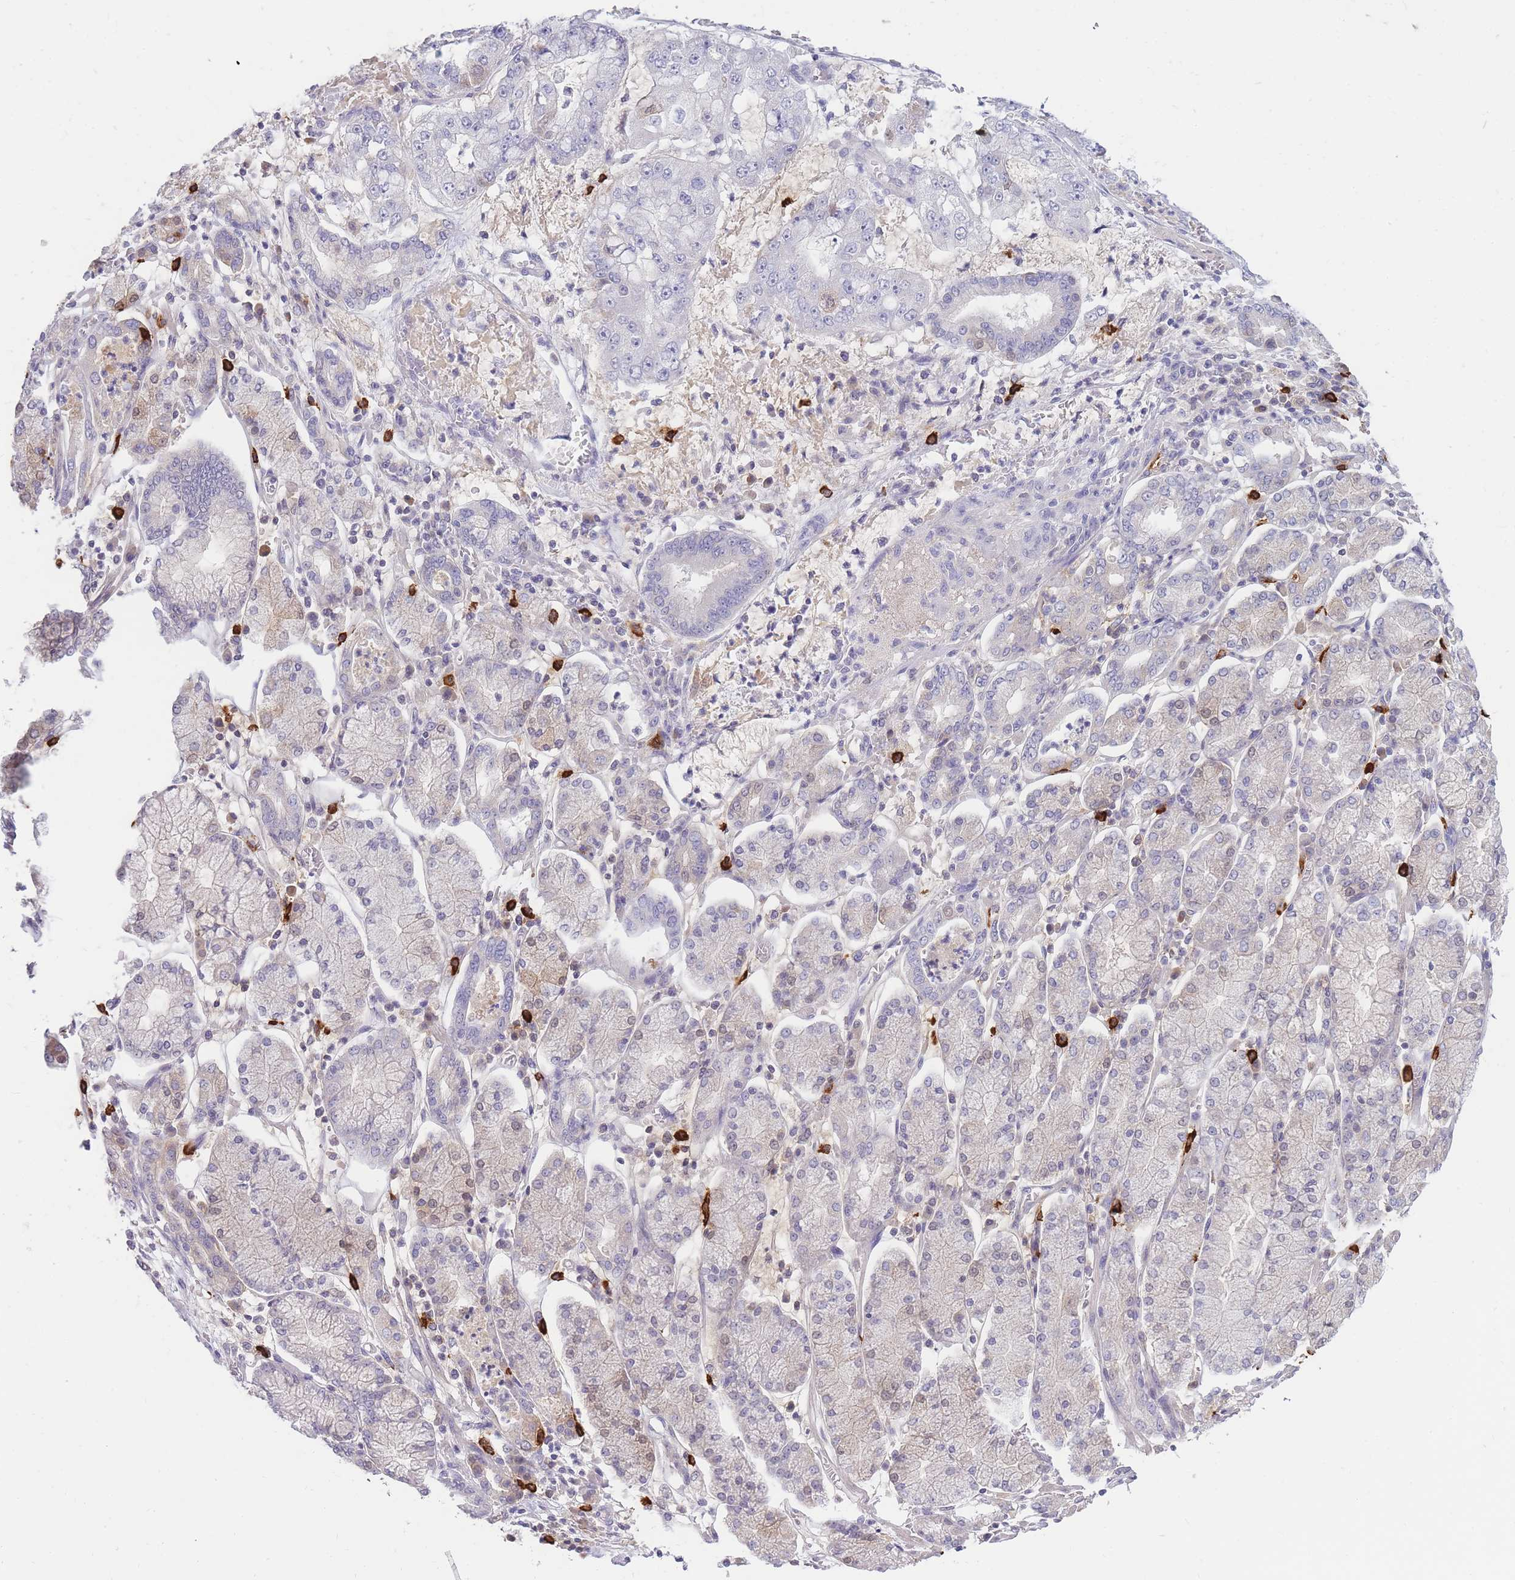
{"staining": {"intensity": "negative", "quantity": "none", "location": "none"}, "tissue": "stomach cancer", "cell_type": "Tumor cells", "image_type": "cancer", "snomed": [{"axis": "morphology", "description": "Adenocarcinoma, NOS"}, {"axis": "topography", "description": "Stomach"}], "caption": "A high-resolution micrograph shows immunohistochemistry (IHC) staining of adenocarcinoma (stomach), which exhibits no significant positivity in tumor cells. The staining is performed using DAB brown chromogen with nuclei counter-stained in using hematoxylin.", "gene": "TPSD1", "patient": {"sex": "male", "age": 76}}